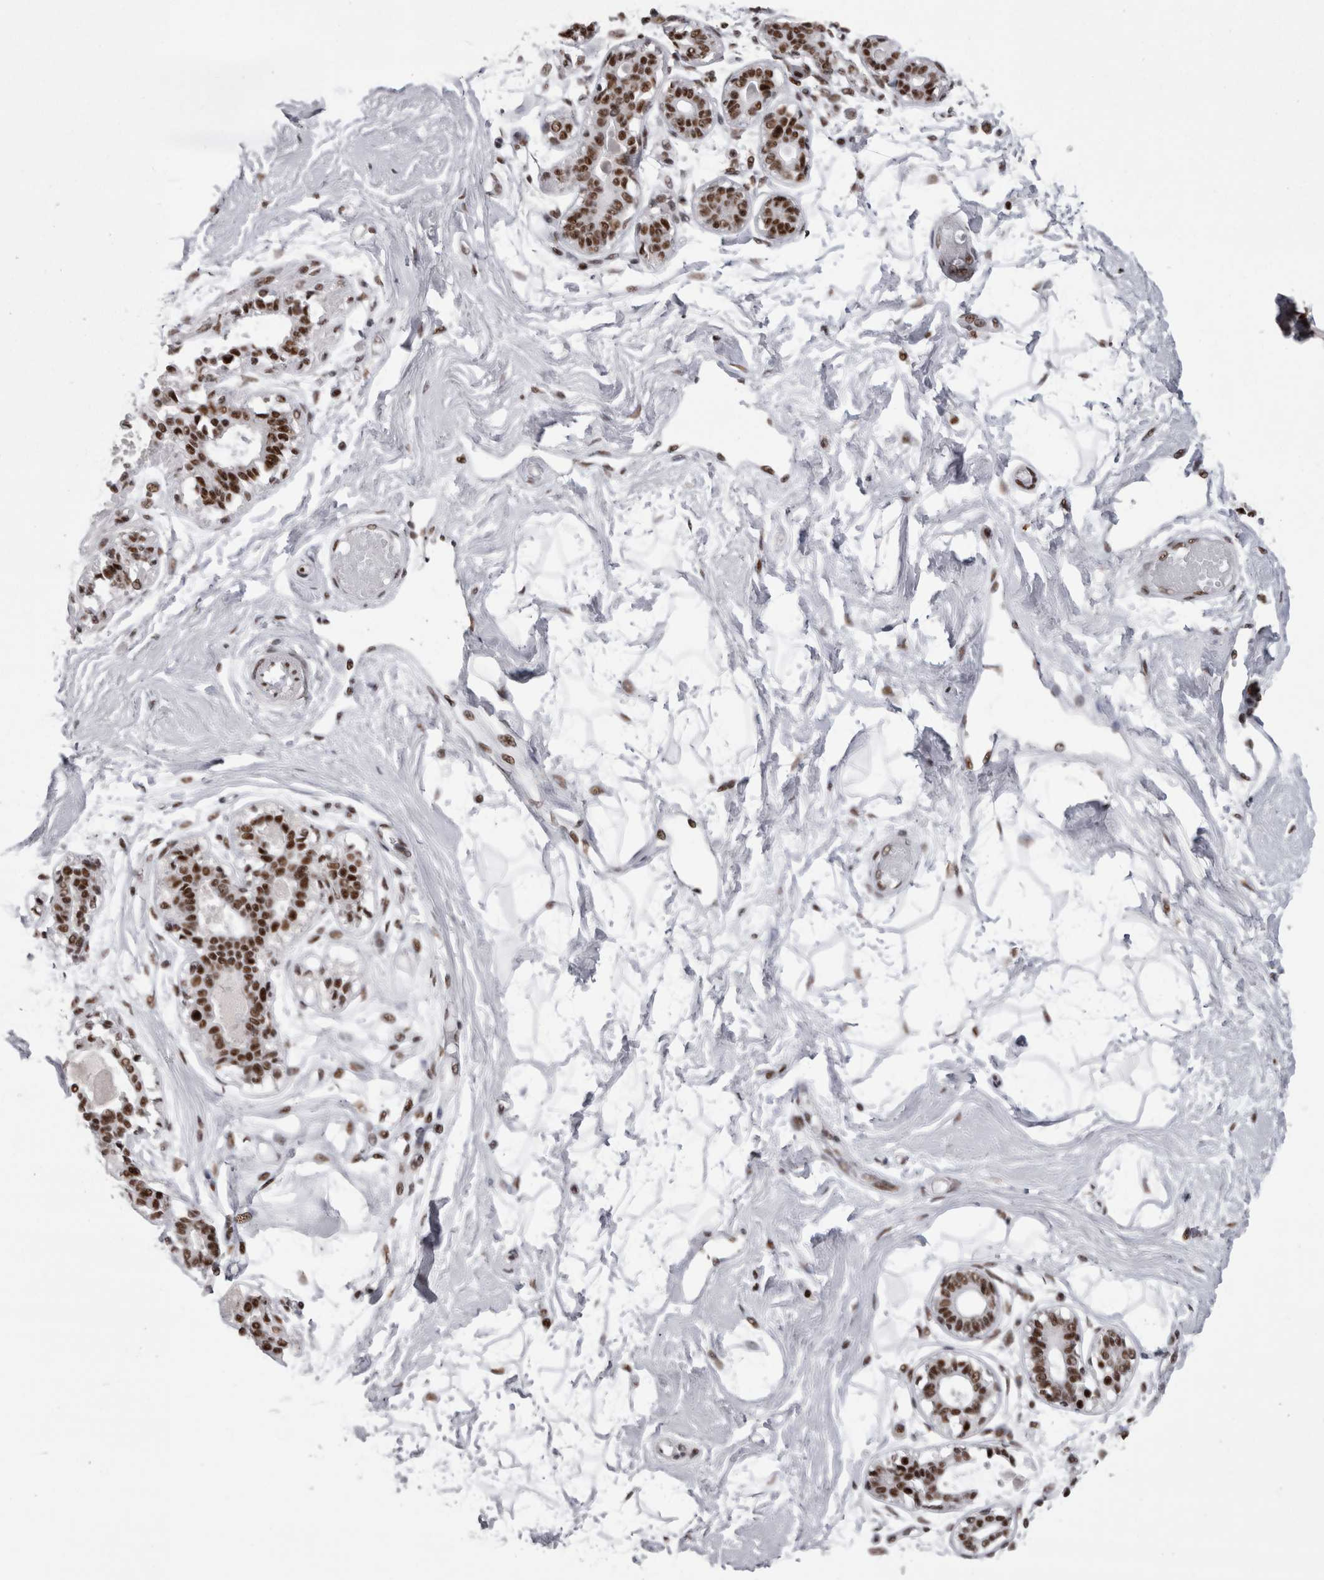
{"staining": {"intensity": "moderate", "quantity": ">75%", "location": "nuclear"}, "tissue": "breast", "cell_type": "Adipocytes", "image_type": "normal", "snomed": [{"axis": "morphology", "description": "Normal tissue, NOS"}, {"axis": "topography", "description": "Breast"}], "caption": "Adipocytes show medium levels of moderate nuclear staining in approximately >75% of cells in benign human breast.", "gene": "SNRNP40", "patient": {"sex": "female", "age": 45}}